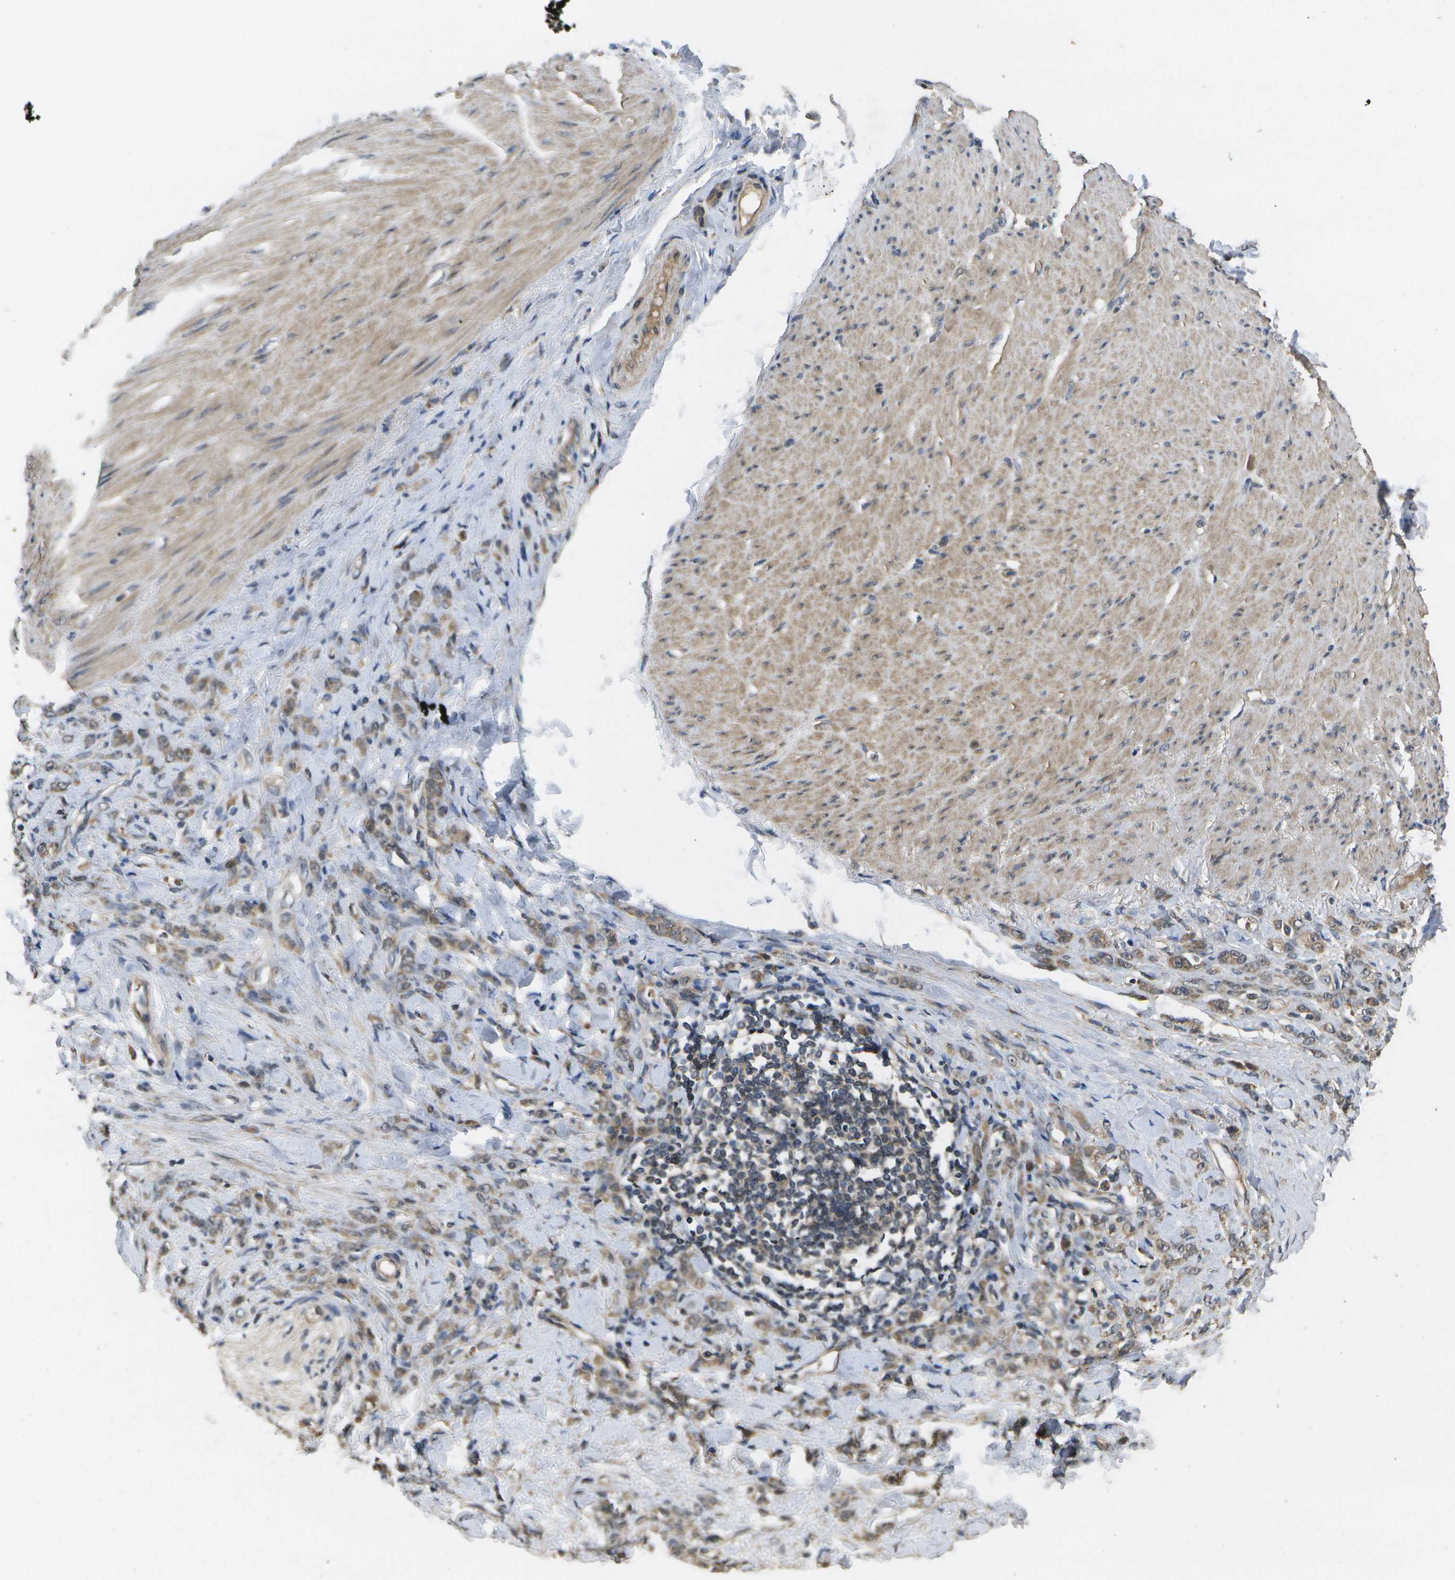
{"staining": {"intensity": "moderate", "quantity": ">75%", "location": "cytoplasmic/membranous"}, "tissue": "stomach cancer", "cell_type": "Tumor cells", "image_type": "cancer", "snomed": [{"axis": "morphology", "description": "Adenocarcinoma, NOS"}, {"axis": "topography", "description": "Stomach"}], "caption": "A high-resolution photomicrograph shows IHC staining of stomach adenocarcinoma, which reveals moderate cytoplasmic/membranous positivity in about >75% of tumor cells.", "gene": "ALAS1", "patient": {"sex": "male", "age": 82}}